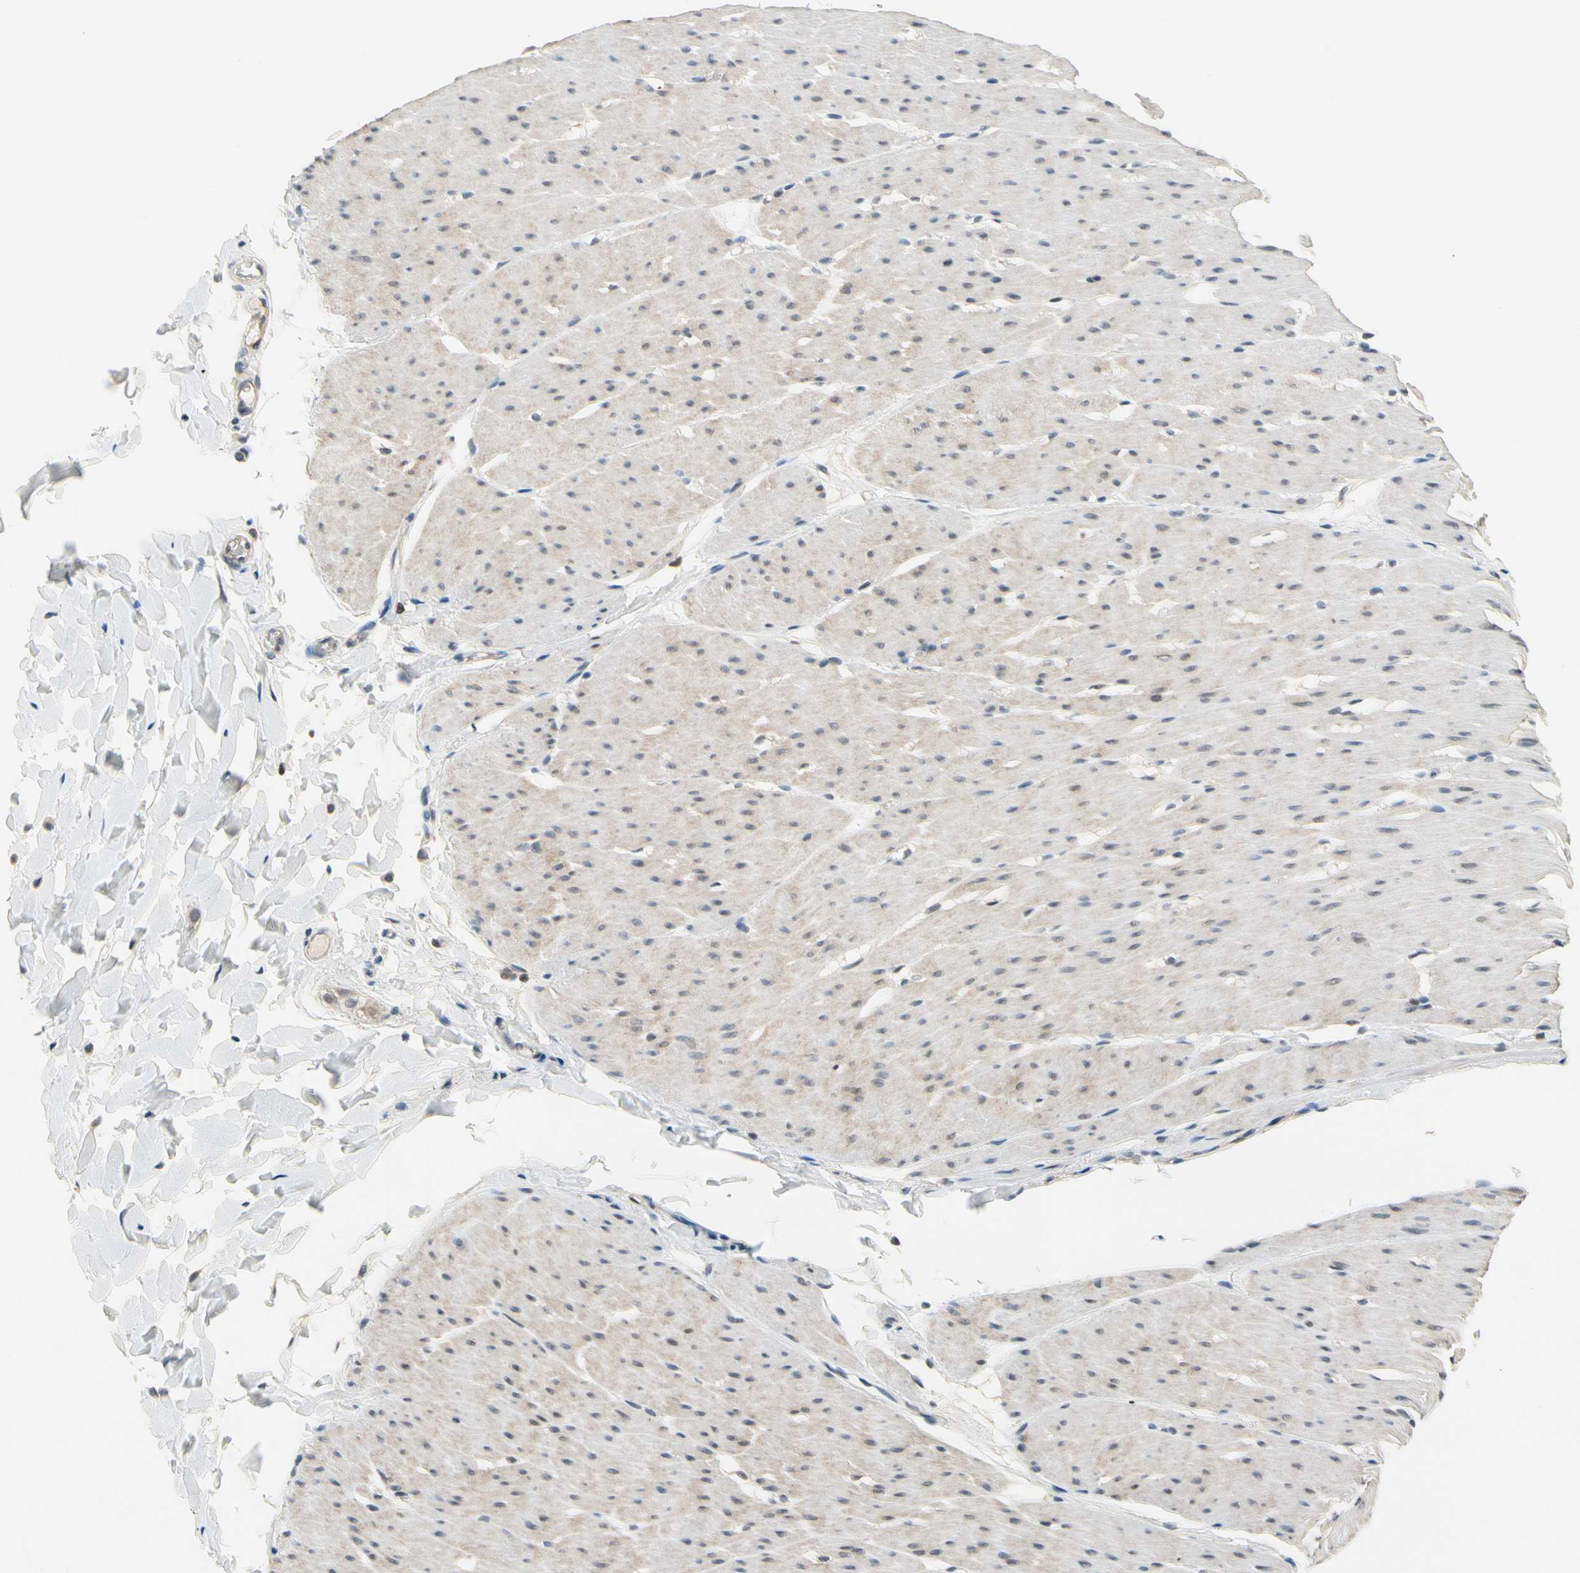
{"staining": {"intensity": "weak", "quantity": "25%-75%", "location": "cytoplasmic/membranous"}, "tissue": "smooth muscle", "cell_type": "Smooth muscle cells", "image_type": "normal", "snomed": [{"axis": "morphology", "description": "Normal tissue, NOS"}, {"axis": "topography", "description": "Smooth muscle"}, {"axis": "topography", "description": "Colon"}], "caption": "Immunohistochemistry photomicrograph of benign smooth muscle: smooth muscle stained using IHC reveals low levels of weak protein expression localized specifically in the cytoplasmic/membranous of smooth muscle cells, appearing as a cytoplasmic/membranous brown color.", "gene": "TAF12", "patient": {"sex": "male", "age": 67}}